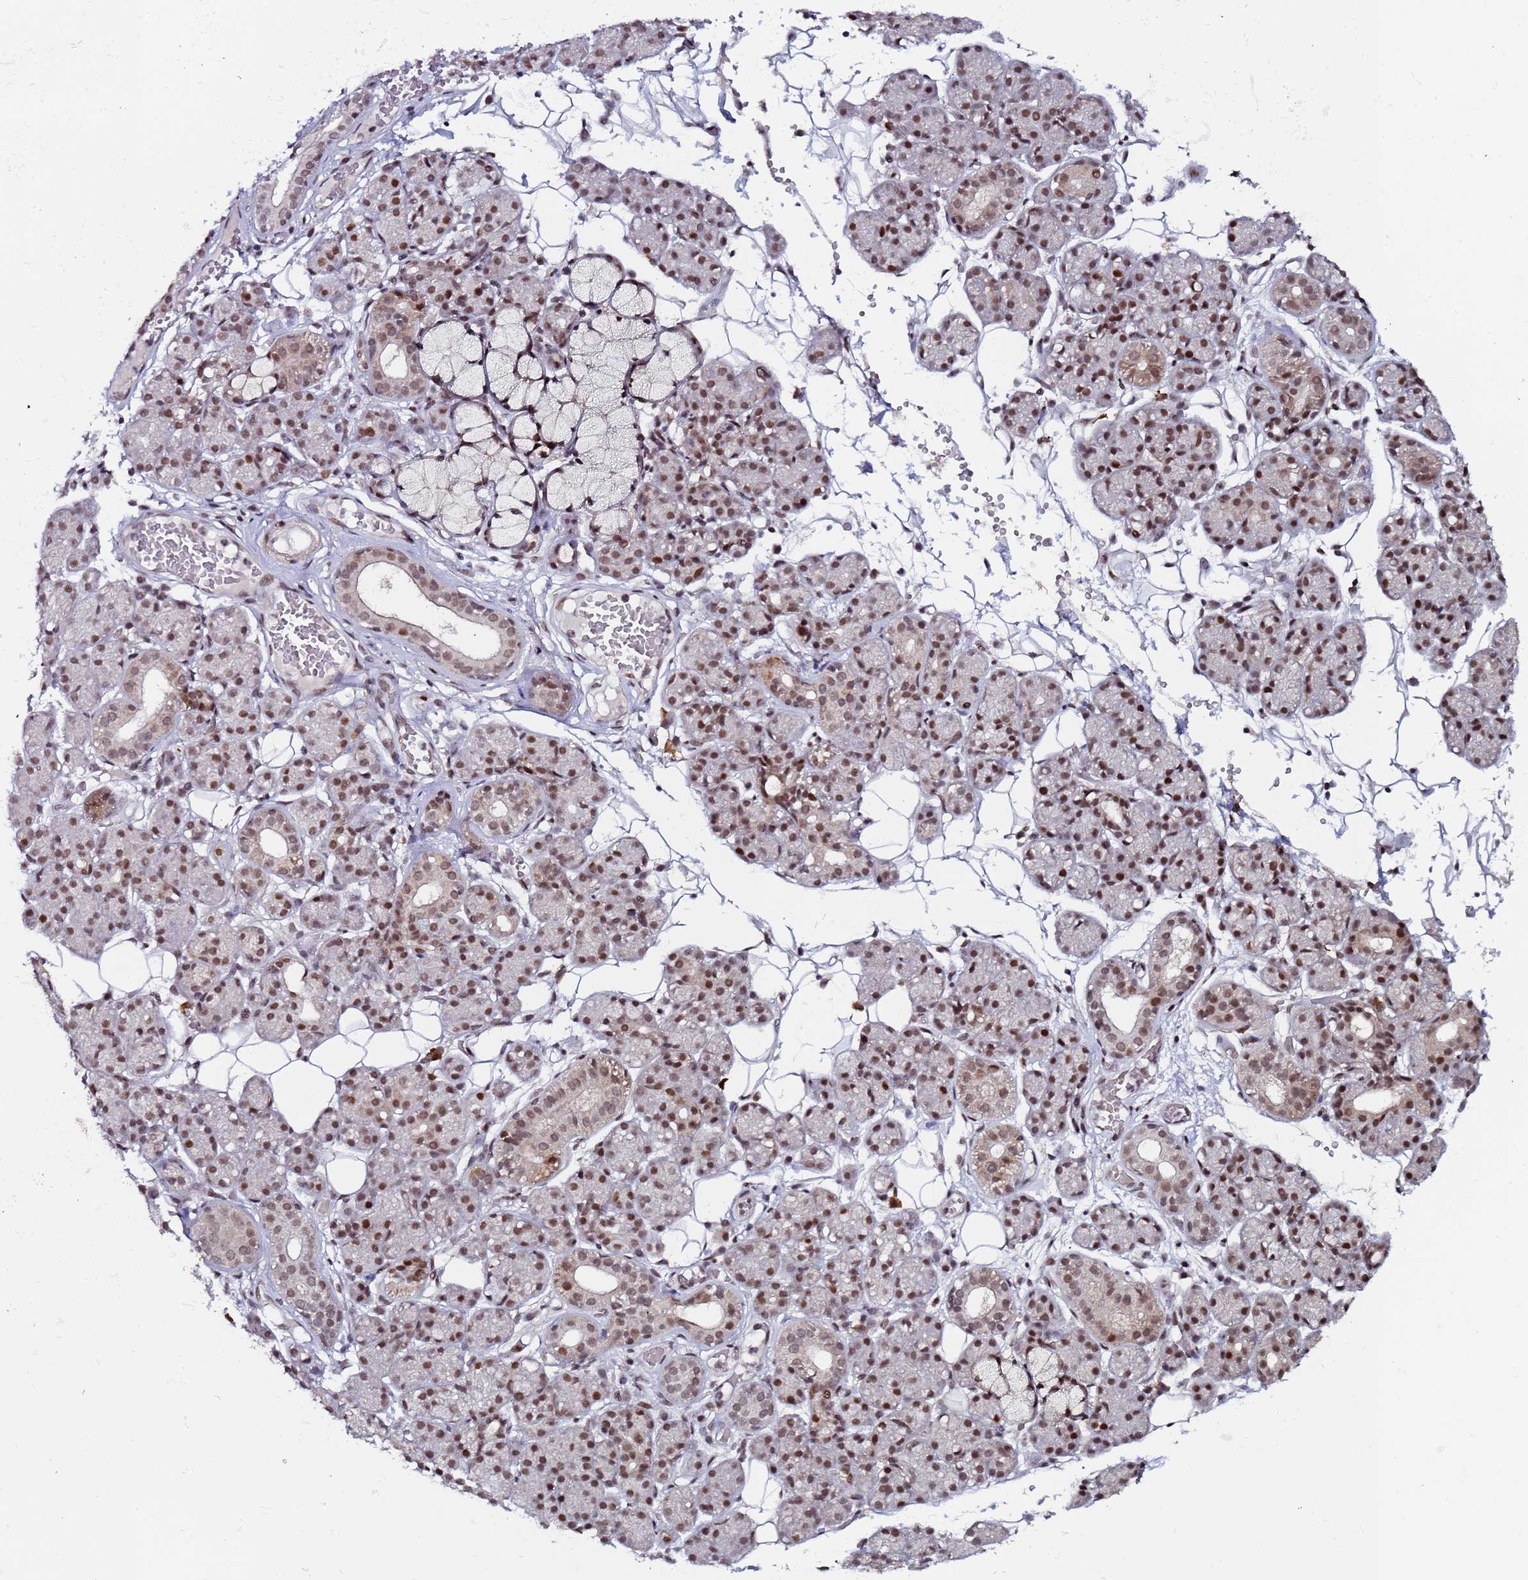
{"staining": {"intensity": "moderate", "quantity": ">75%", "location": "nuclear"}, "tissue": "salivary gland", "cell_type": "Glandular cells", "image_type": "normal", "snomed": [{"axis": "morphology", "description": "Normal tissue, NOS"}, {"axis": "topography", "description": "Salivary gland"}], "caption": "High-power microscopy captured an immunohistochemistry (IHC) photomicrograph of unremarkable salivary gland, revealing moderate nuclear positivity in approximately >75% of glandular cells.", "gene": "PPM1H", "patient": {"sex": "male", "age": 63}}